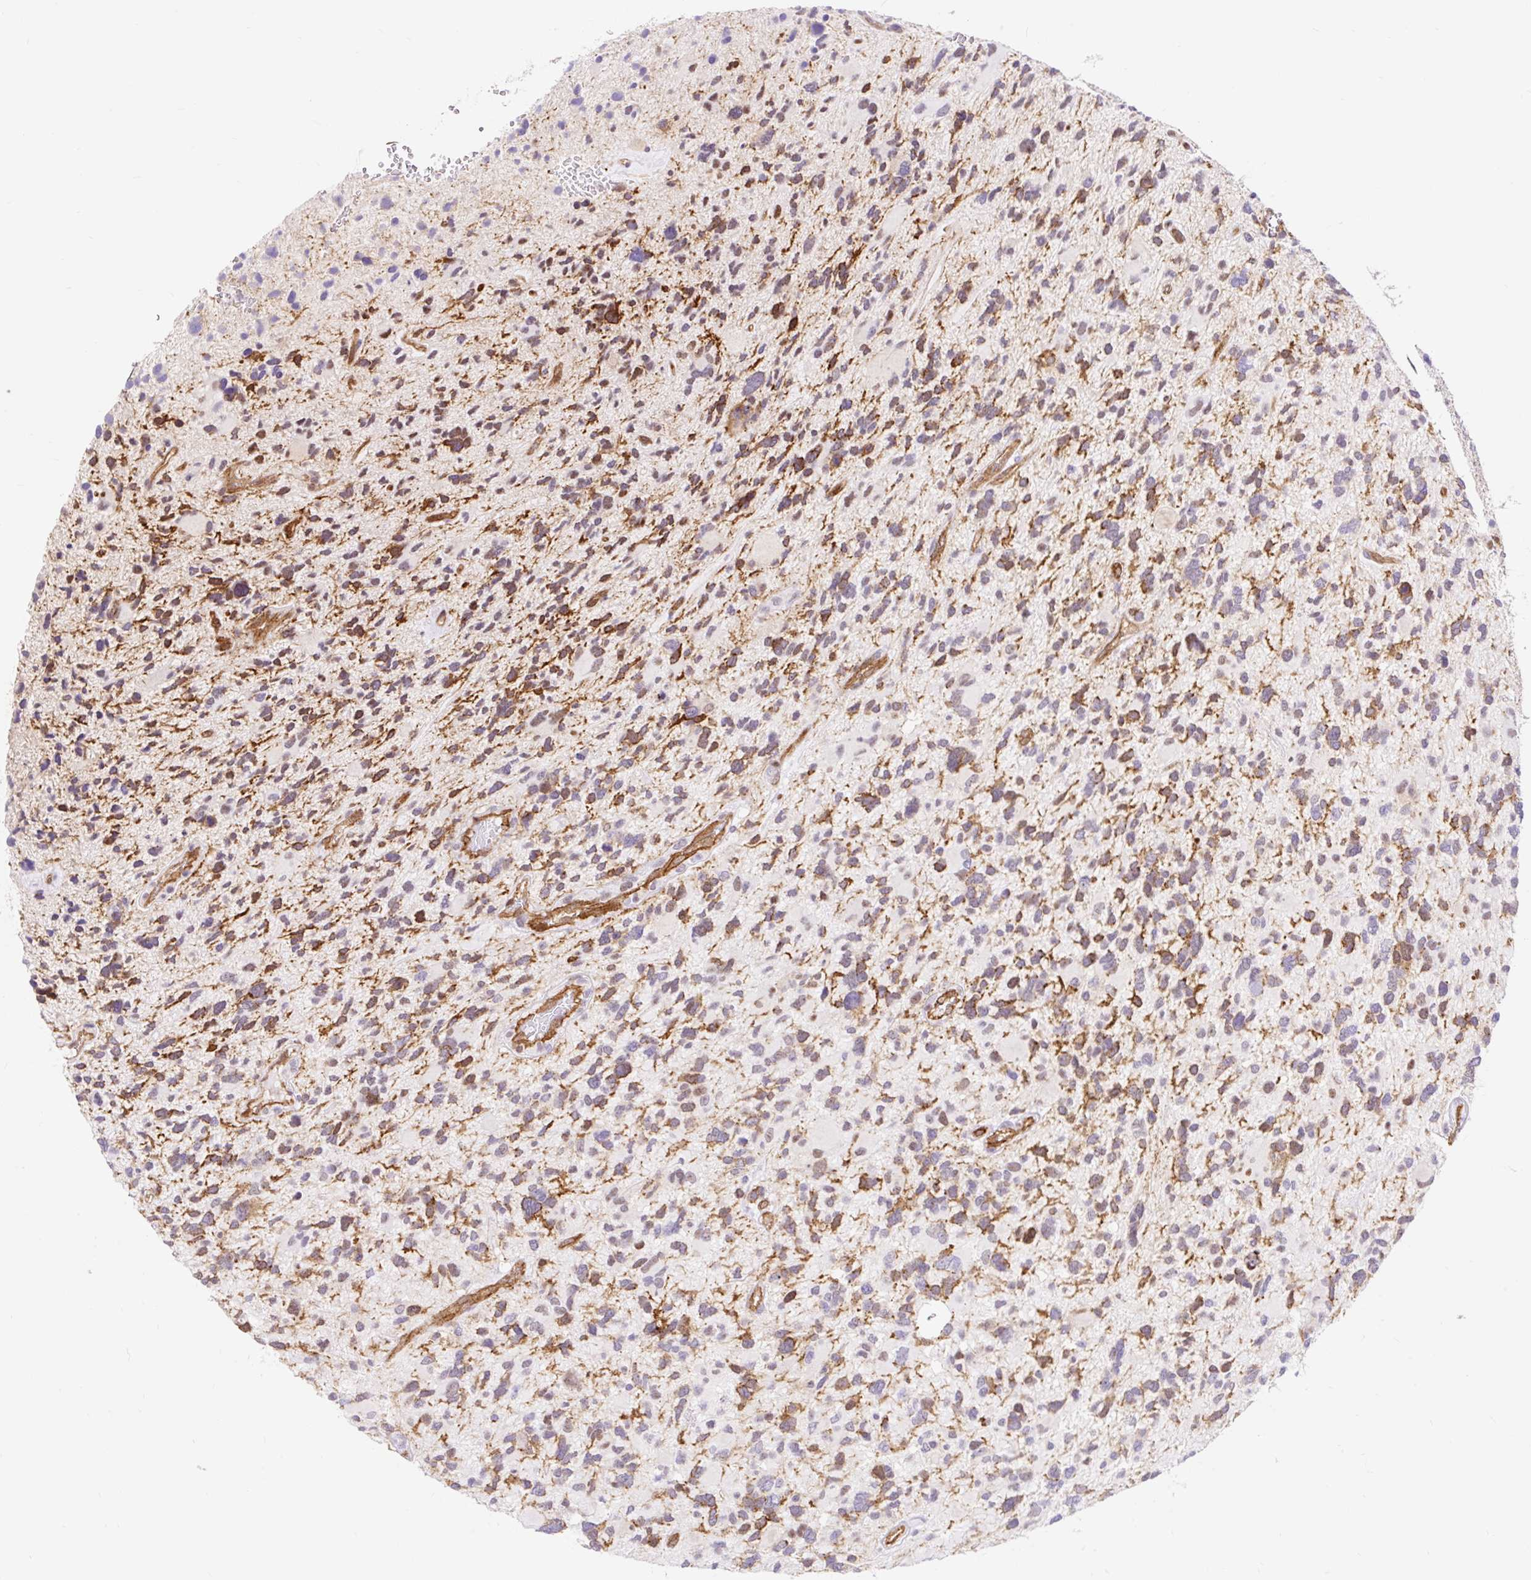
{"staining": {"intensity": "strong", "quantity": "<25%", "location": "cytoplasmic/membranous"}, "tissue": "glioma", "cell_type": "Tumor cells", "image_type": "cancer", "snomed": [{"axis": "morphology", "description": "Glioma, malignant, High grade"}, {"axis": "topography", "description": "Brain"}], "caption": "Immunohistochemical staining of human glioma reveals medium levels of strong cytoplasmic/membranous expression in about <25% of tumor cells.", "gene": "HIP1R", "patient": {"sex": "female", "age": 11}}